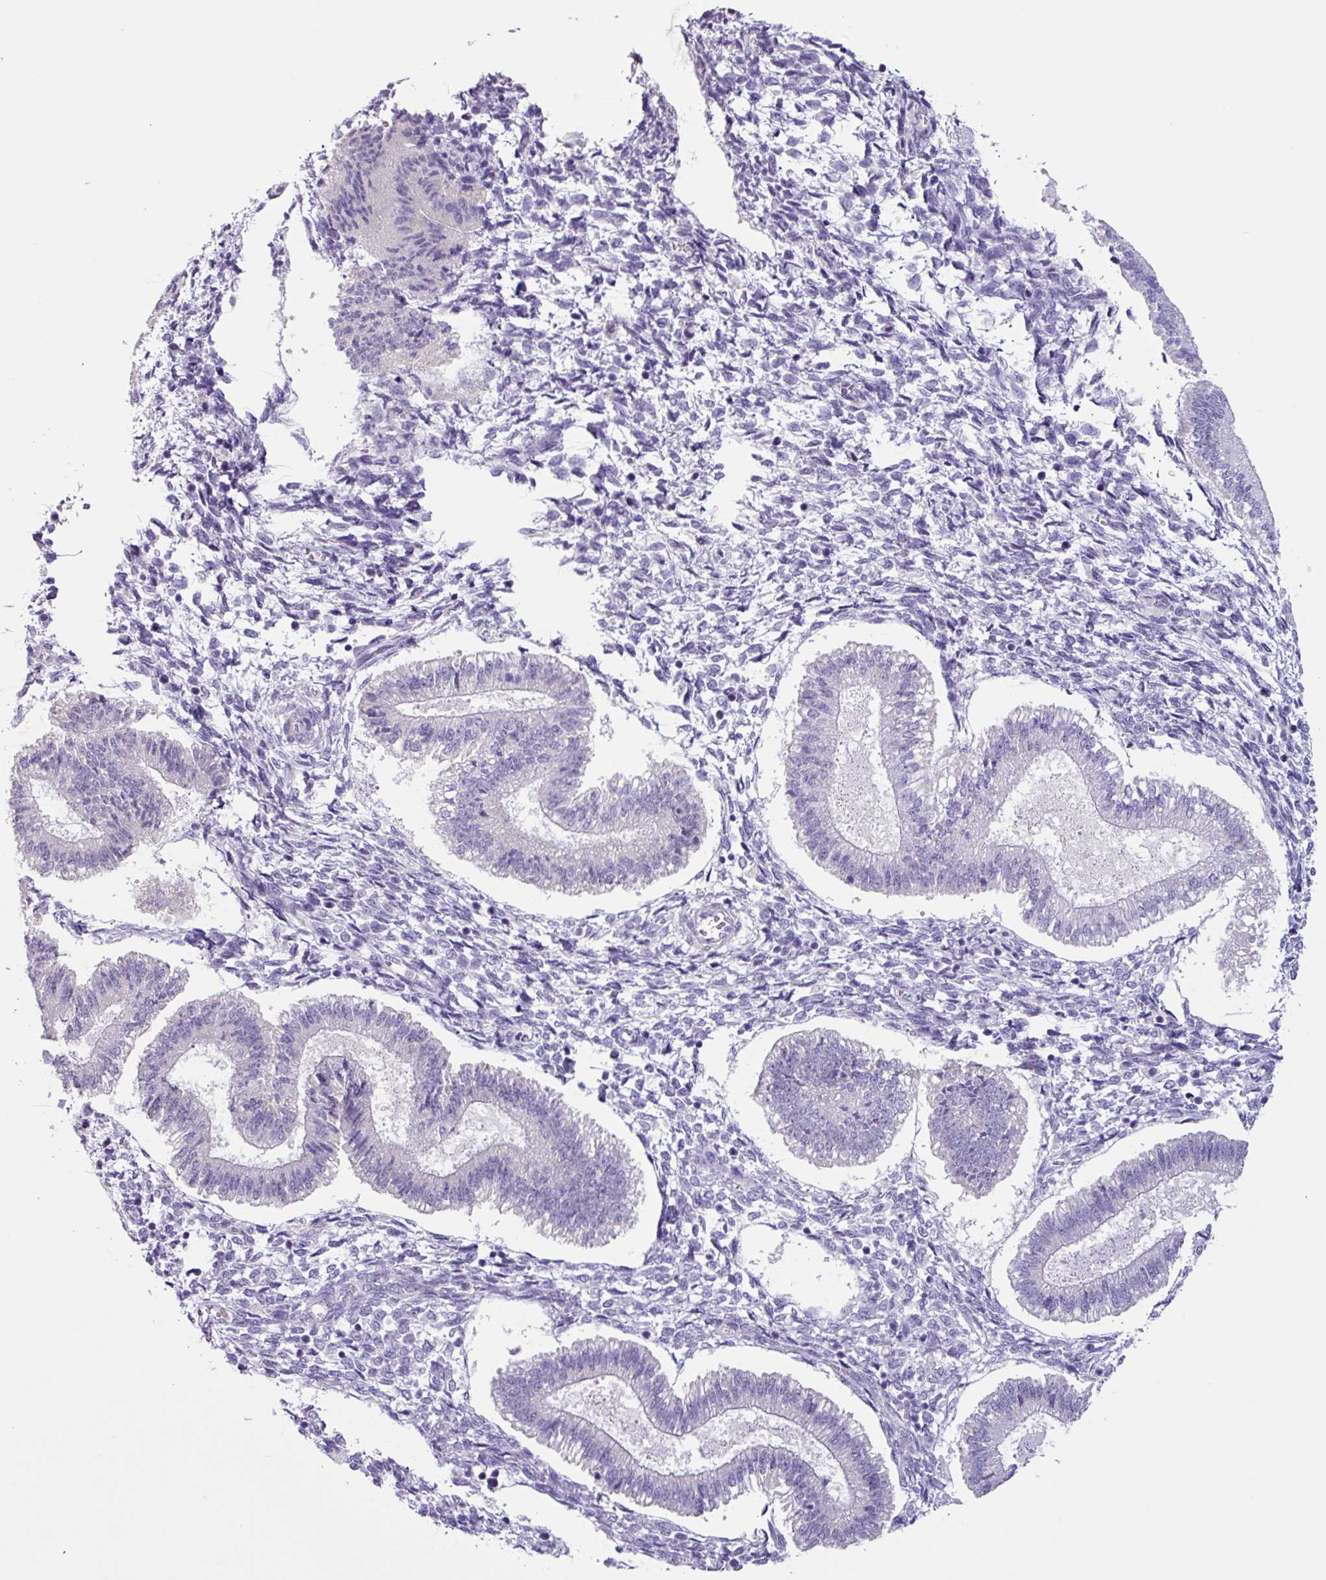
{"staining": {"intensity": "negative", "quantity": "none", "location": "none"}, "tissue": "endometrium", "cell_type": "Cells in endometrial stroma", "image_type": "normal", "snomed": [{"axis": "morphology", "description": "Normal tissue, NOS"}, {"axis": "topography", "description": "Endometrium"}], "caption": "Photomicrograph shows no significant protein positivity in cells in endometrial stroma of benign endometrium.", "gene": "OTX1", "patient": {"sex": "female", "age": 25}}